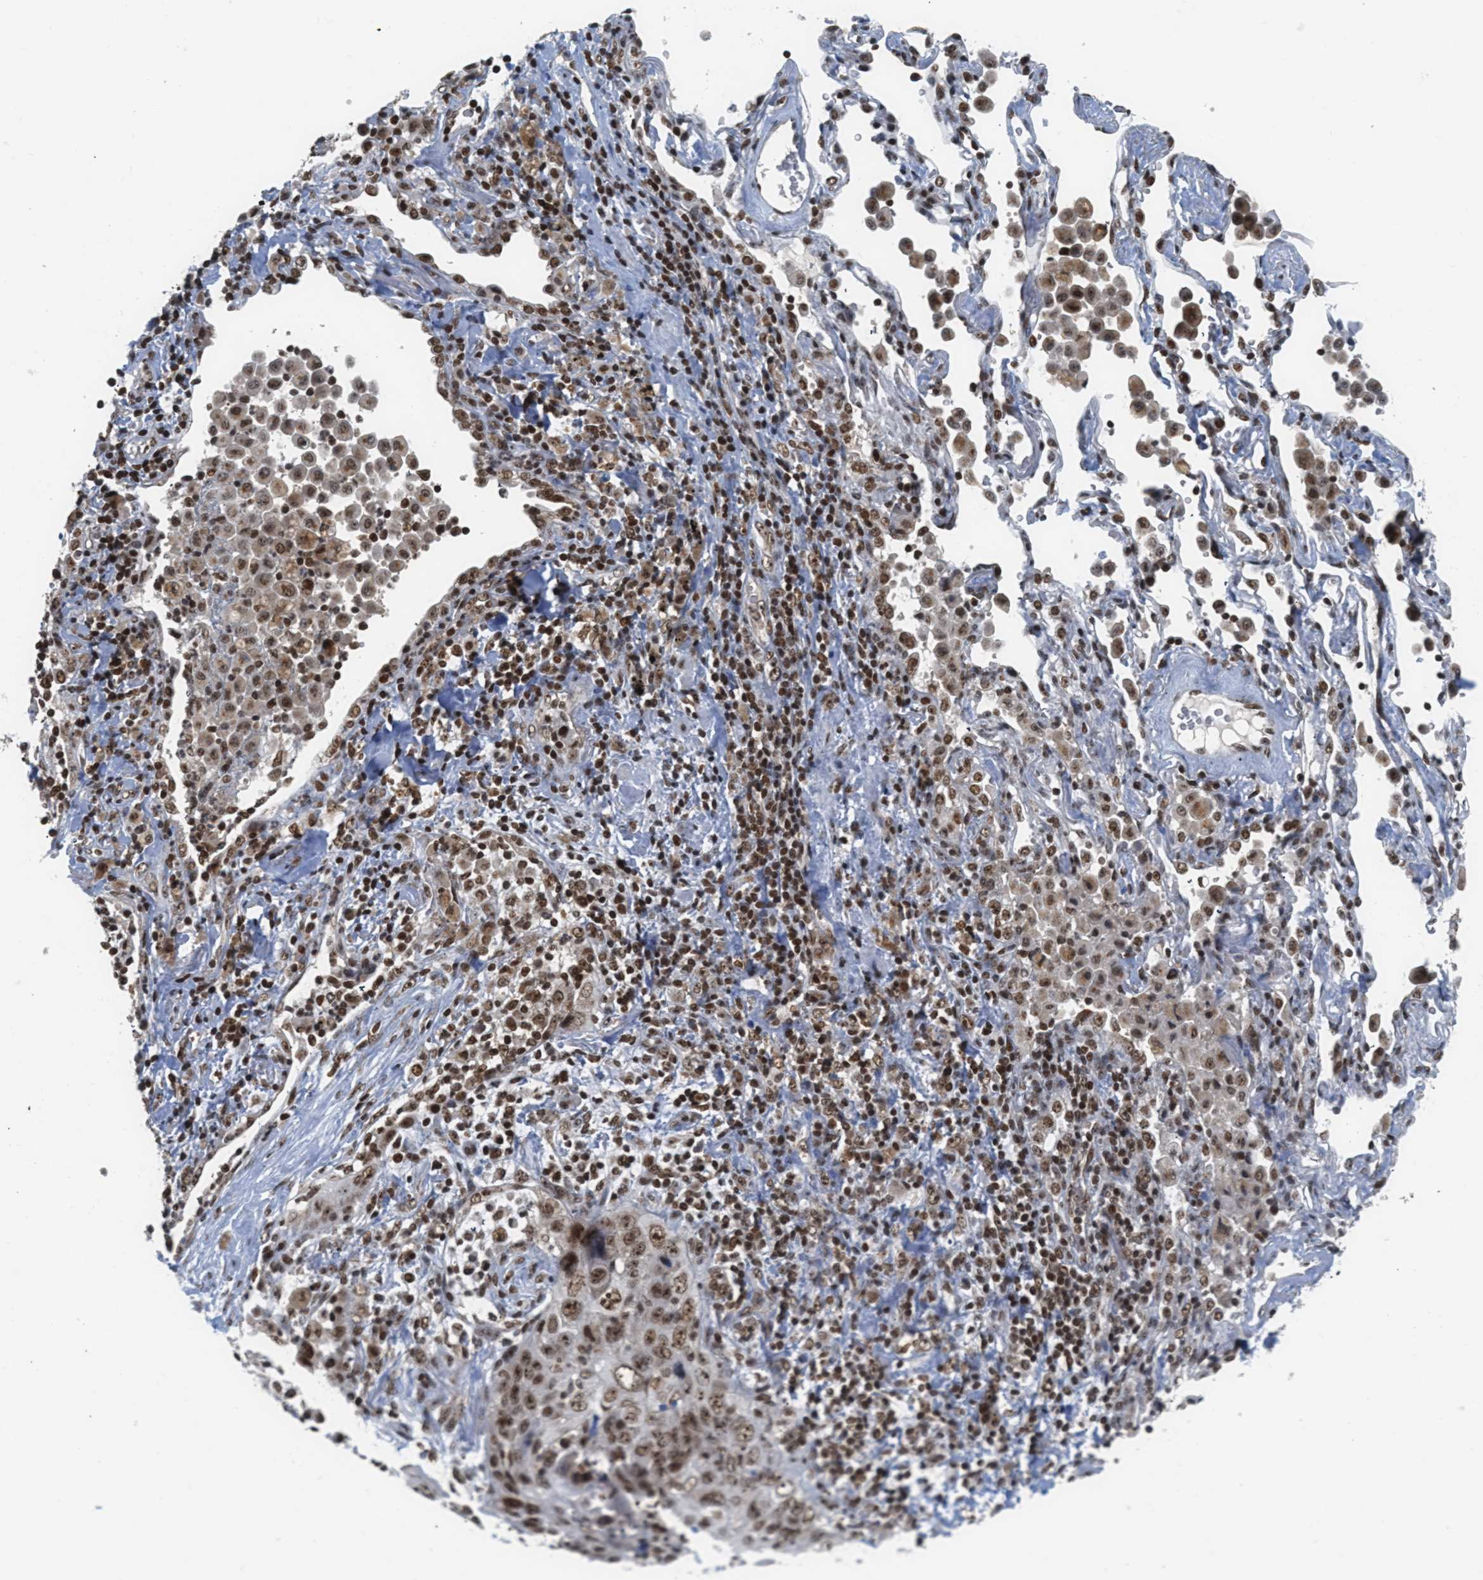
{"staining": {"intensity": "strong", "quantity": ">75%", "location": "nuclear"}, "tissue": "lung cancer", "cell_type": "Tumor cells", "image_type": "cancer", "snomed": [{"axis": "morphology", "description": "Squamous cell carcinoma, NOS"}, {"axis": "topography", "description": "Lung"}], "caption": "A brown stain labels strong nuclear positivity of a protein in human lung cancer tumor cells.", "gene": "RAD51B", "patient": {"sex": "female", "age": 67}}